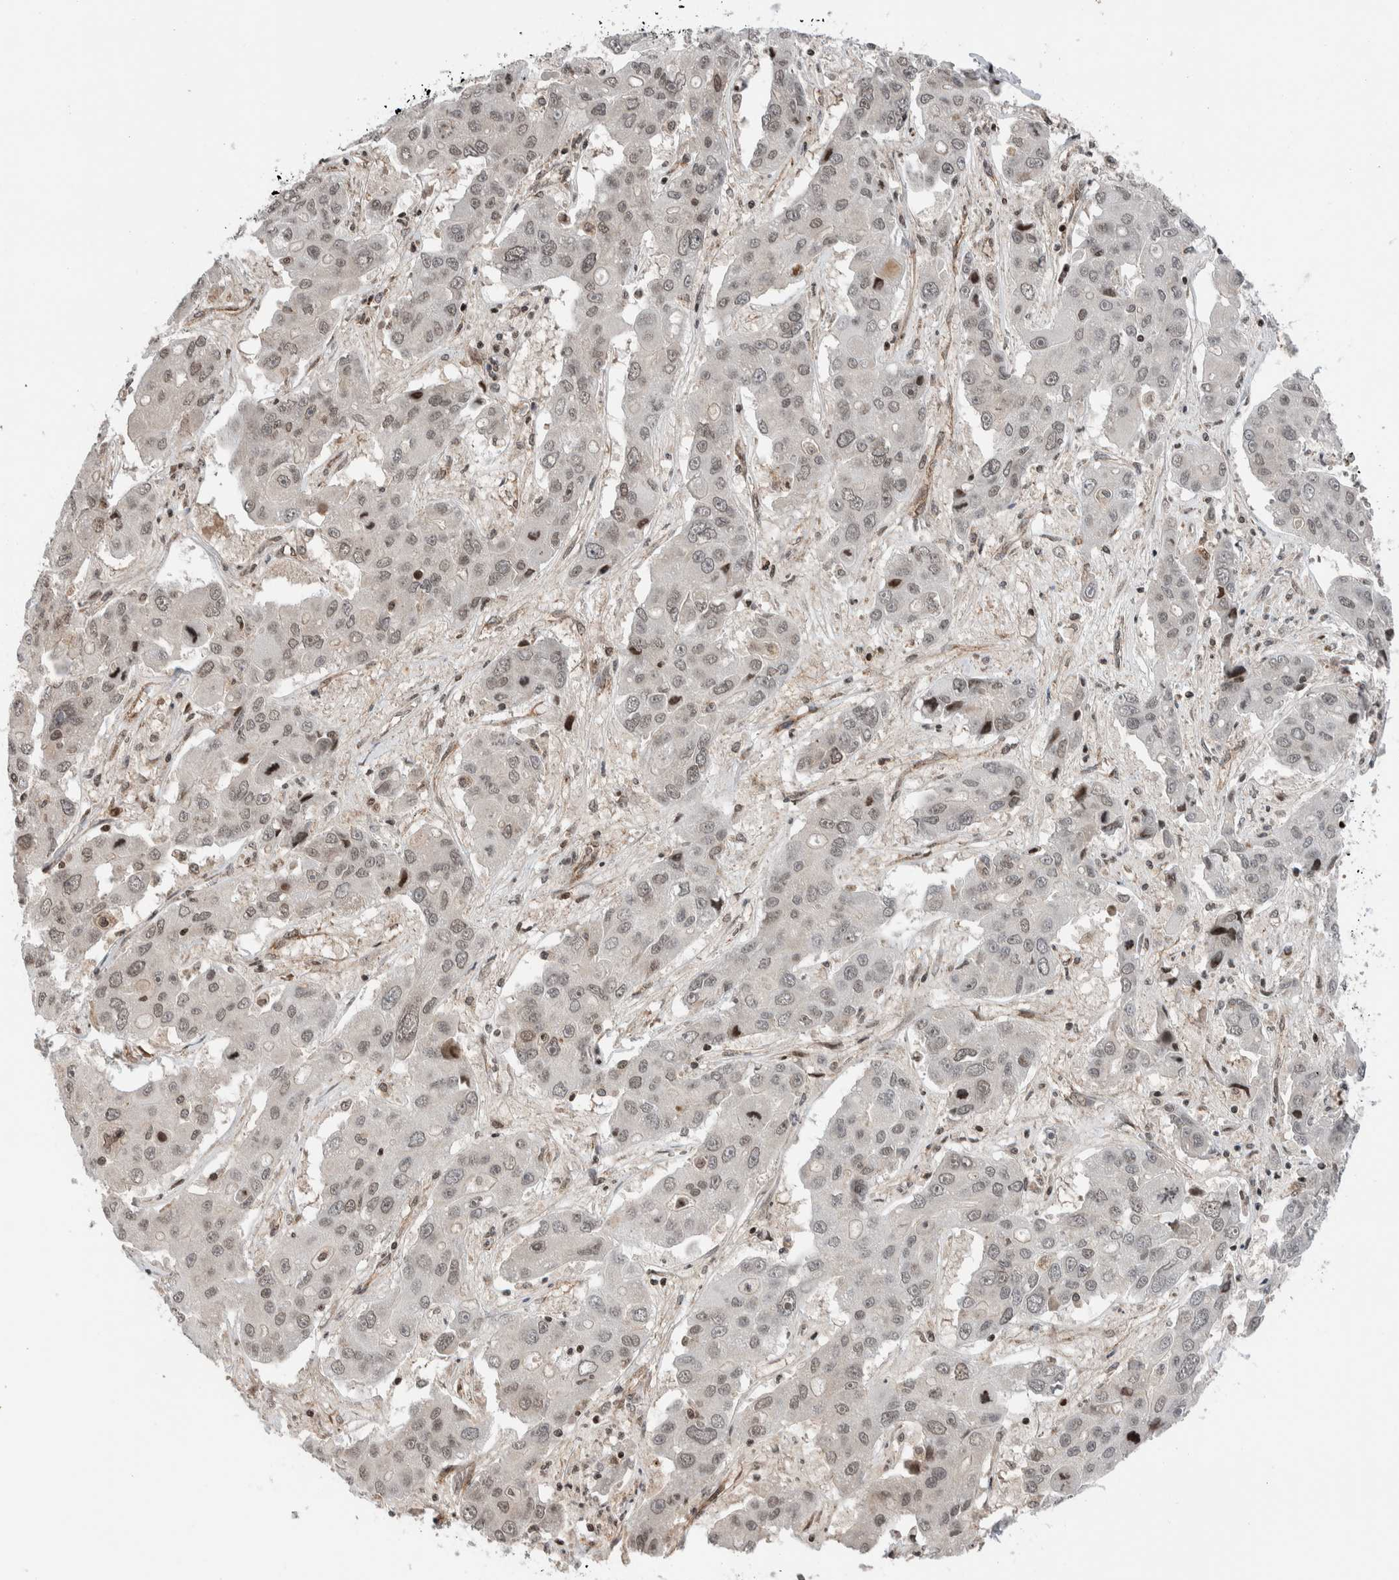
{"staining": {"intensity": "weak", "quantity": "25%-75%", "location": "nuclear"}, "tissue": "liver cancer", "cell_type": "Tumor cells", "image_type": "cancer", "snomed": [{"axis": "morphology", "description": "Cholangiocarcinoma"}, {"axis": "topography", "description": "Liver"}], "caption": "This is an image of immunohistochemistry staining of liver cancer (cholangiocarcinoma), which shows weak staining in the nuclear of tumor cells.", "gene": "NPLOC4", "patient": {"sex": "male", "age": 67}}